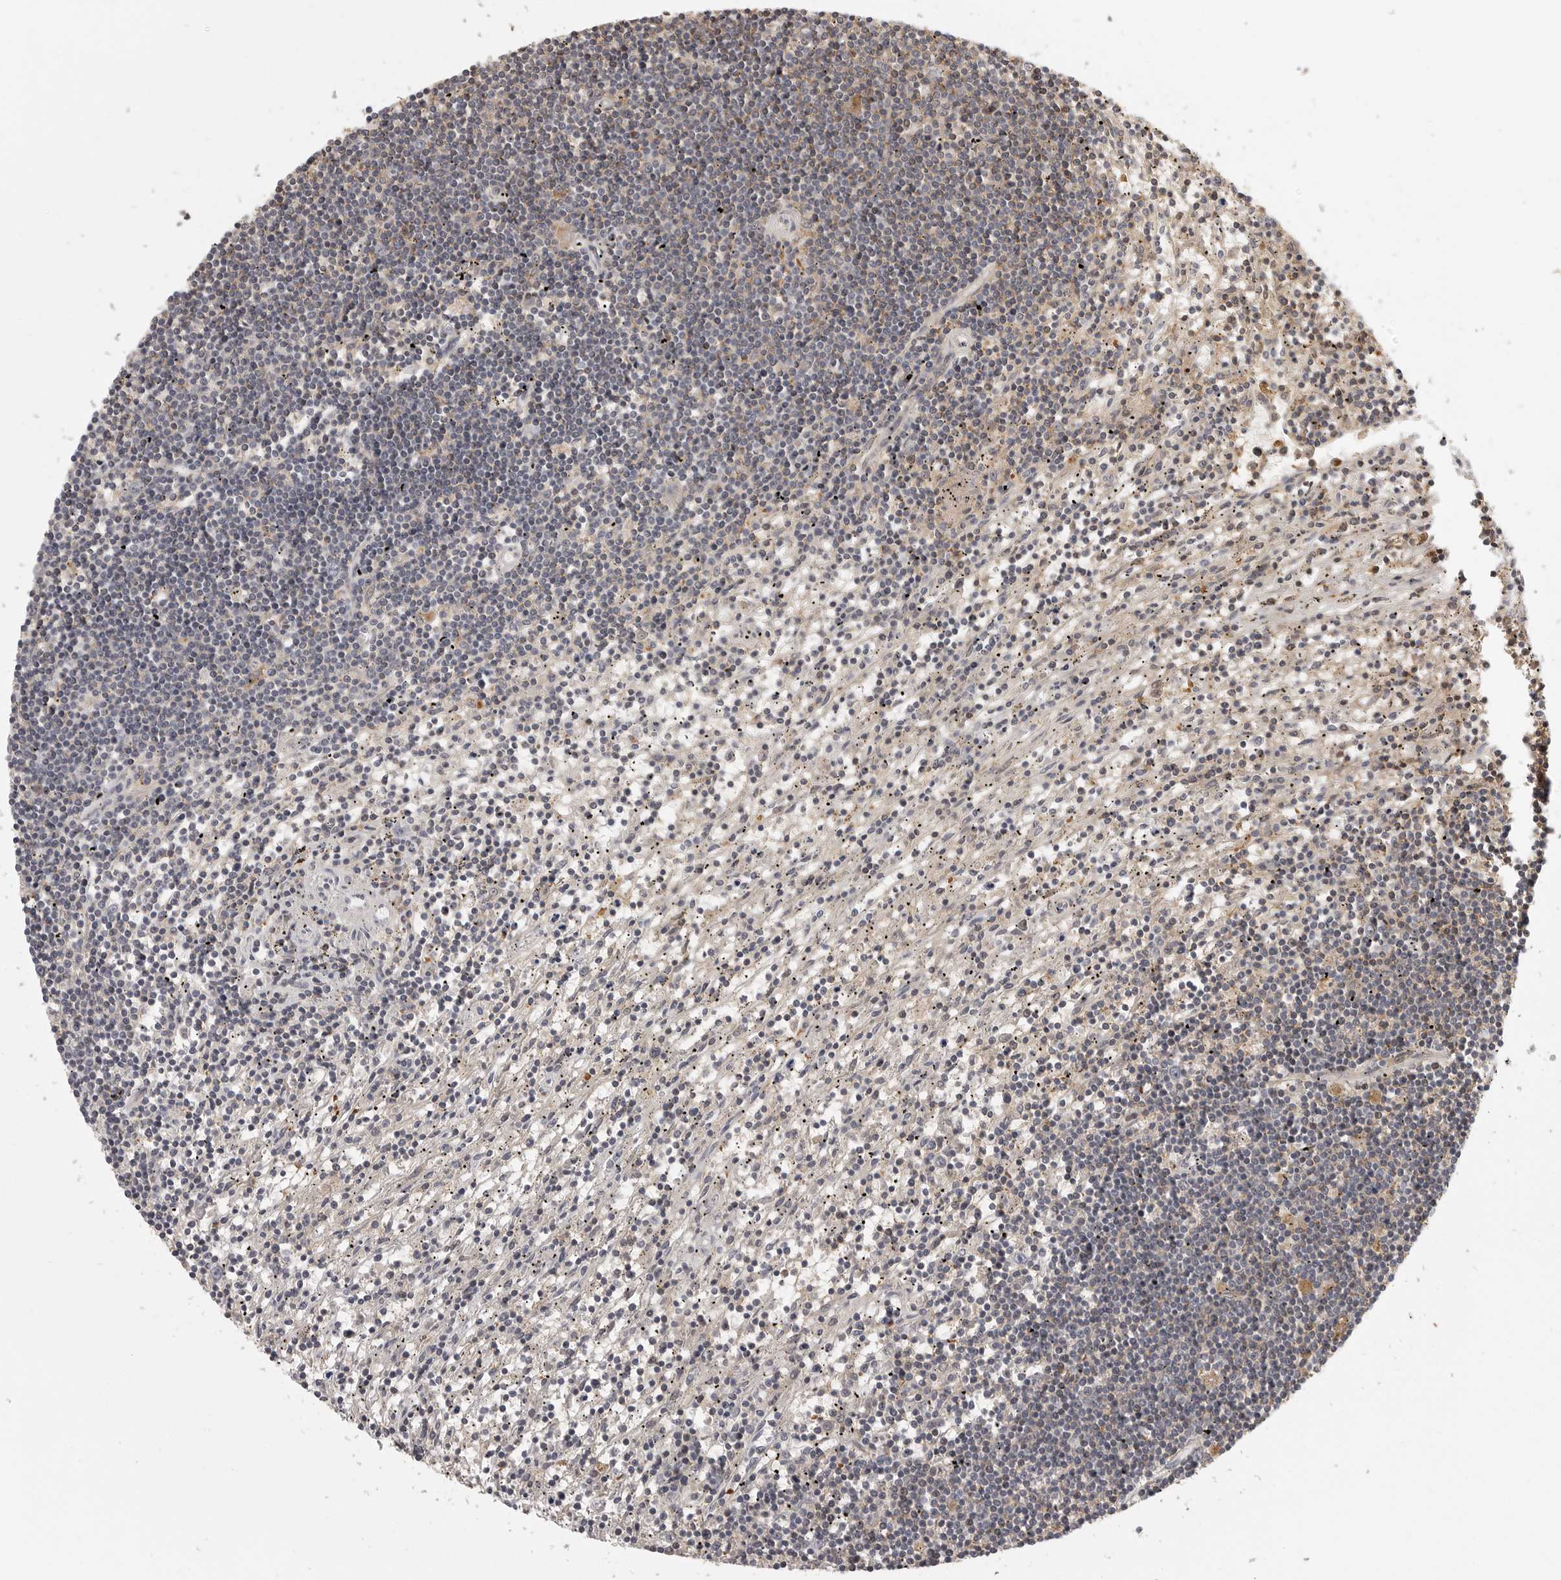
{"staining": {"intensity": "negative", "quantity": "none", "location": "none"}, "tissue": "lymphoma", "cell_type": "Tumor cells", "image_type": "cancer", "snomed": [{"axis": "morphology", "description": "Malignant lymphoma, non-Hodgkin's type, Low grade"}, {"axis": "topography", "description": "Spleen"}], "caption": "DAB (3,3'-diaminobenzidine) immunohistochemical staining of human low-grade malignant lymphoma, non-Hodgkin's type demonstrates no significant positivity in tumor cells.", "gene": "UROD", "patient": {"sex": "male", "age": 76}}